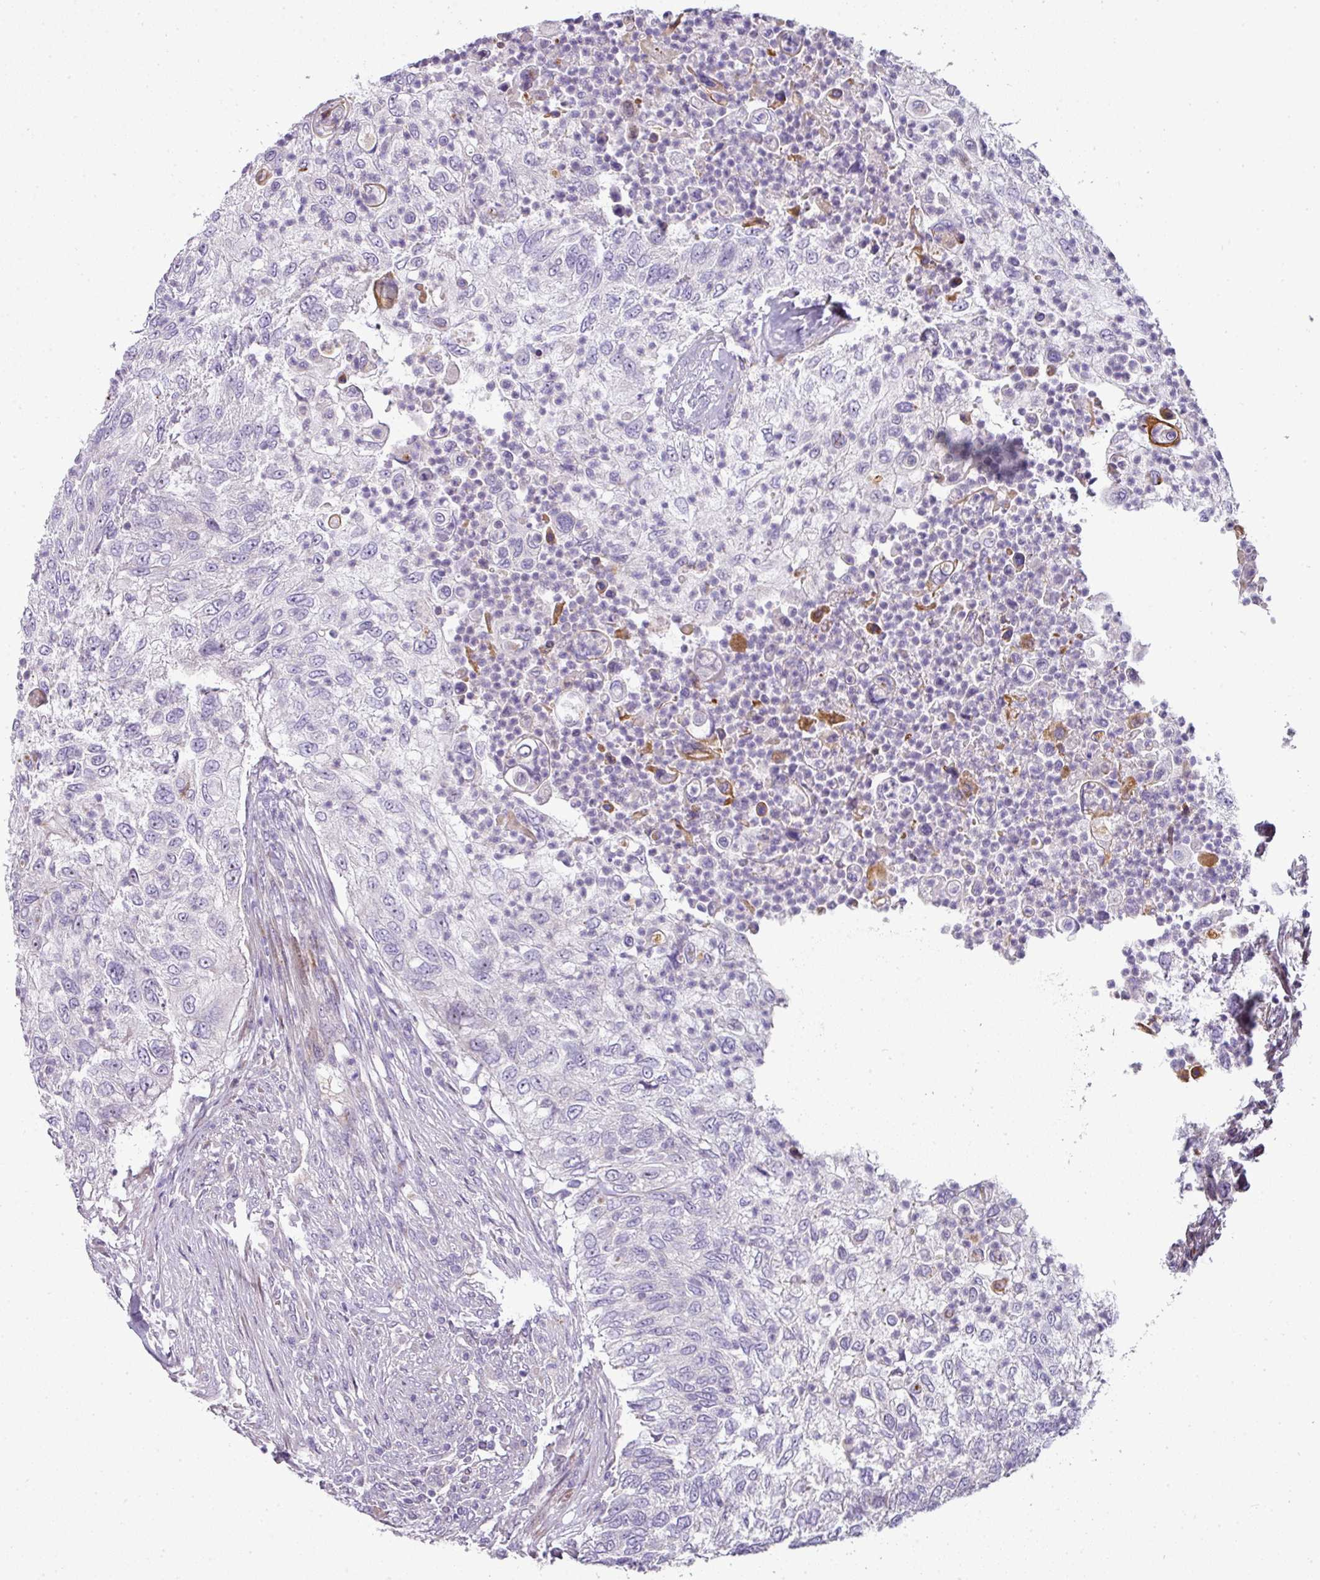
{"staining": {"intensity": "negative", "quantity": "none", "location": "none"}, "tissue": "urothelial cancer", "cell_type": "Tumor cells", "image_type": "cancer", "snomed": [{"axis": "morphology", "description": "Urothelial carcinoma, High grade"}, {"axis": "topography", "description": "Urinary bladder"}], "caption": "The image displays no significant staining in tumor cells of urothelial cancer.", "gene": "ATP6V1F", "patient": {"sex": "female", "age": 60}}